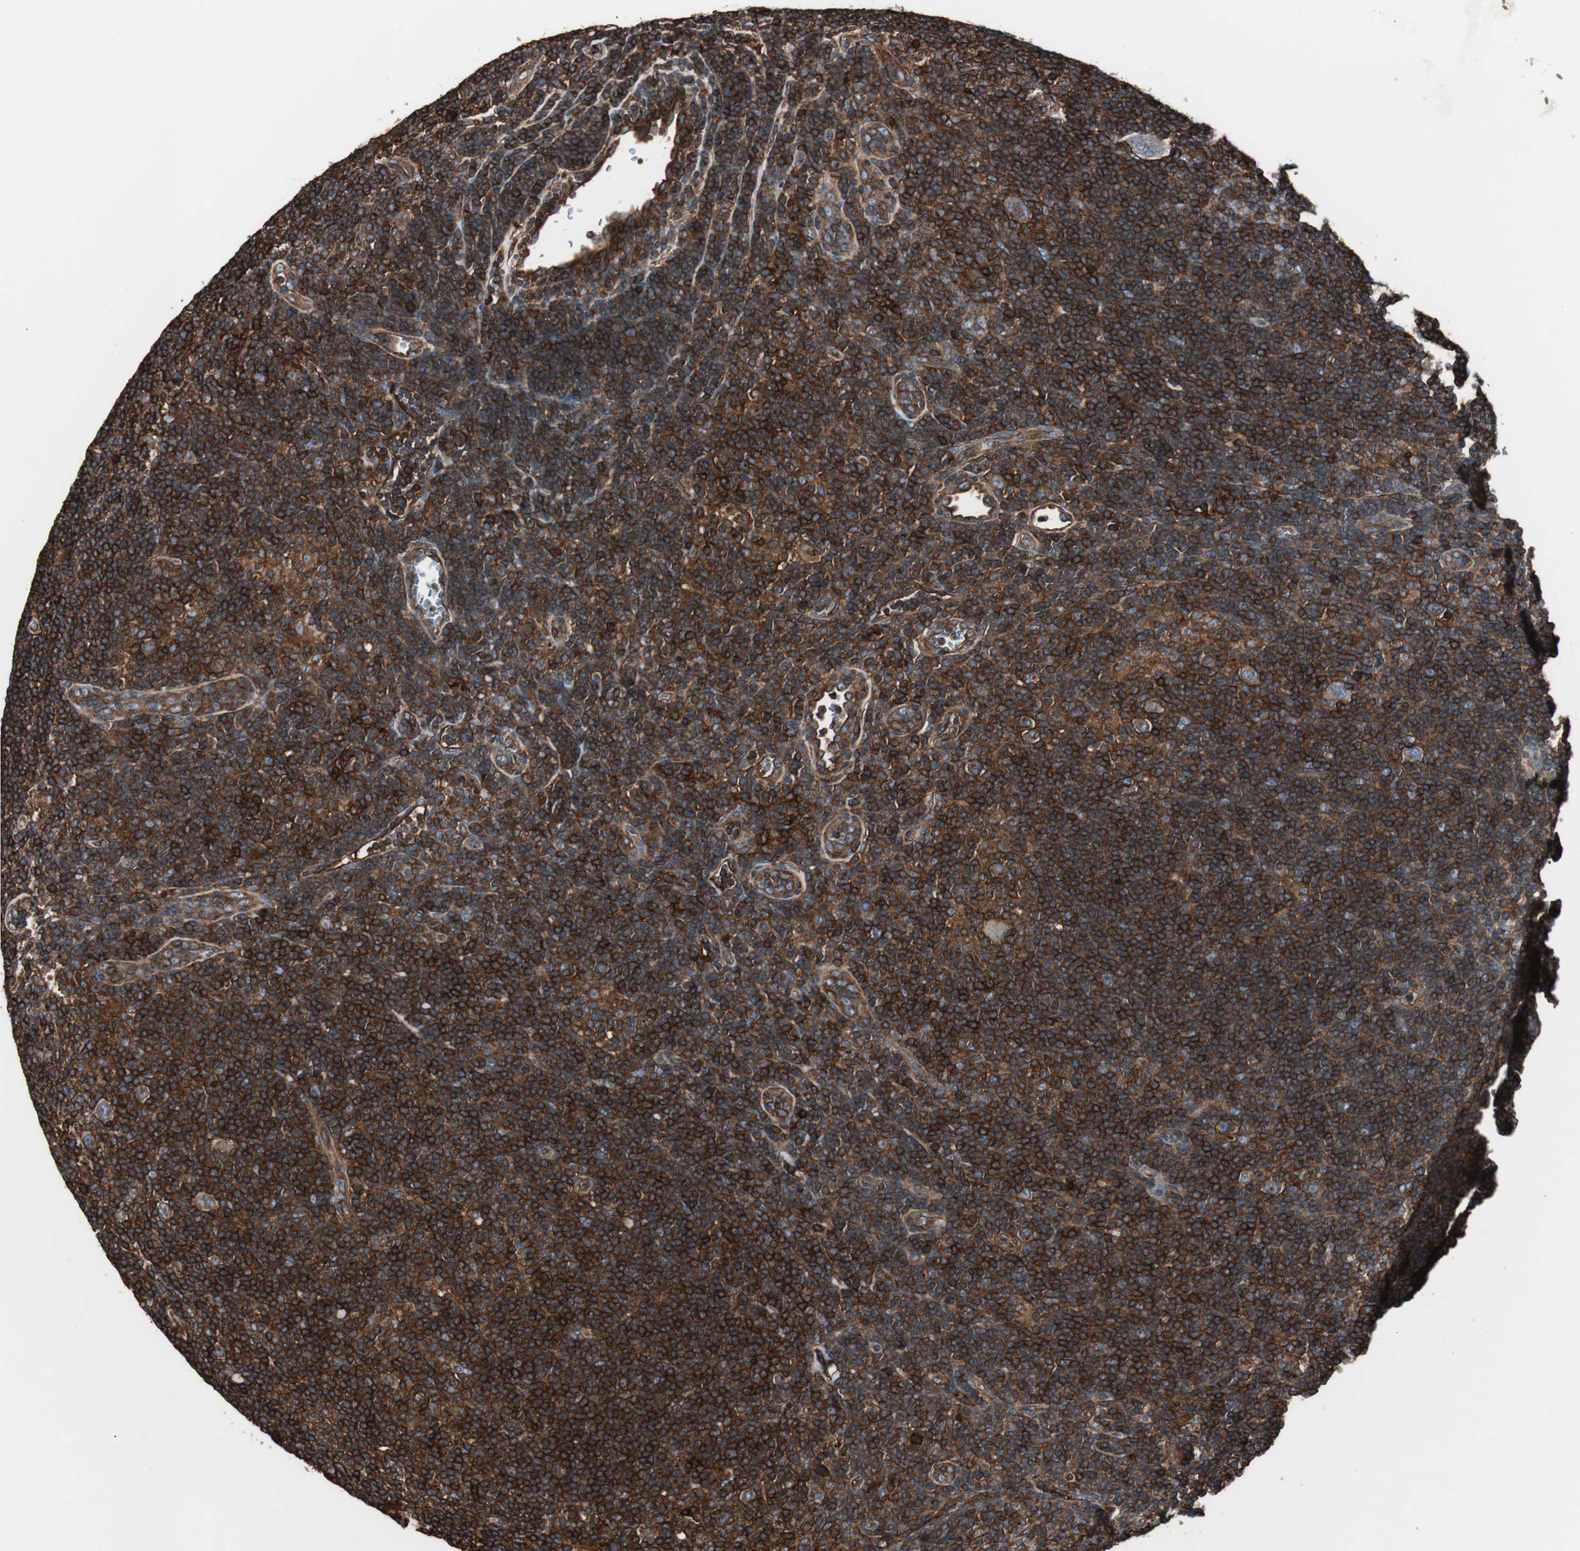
{"staining": {"intensity": "weak", "quantity": ">75%", "location": "cytoplasmic/membranous"}, "tissue": "lymphoma", "cell_type": "Tumor cells", "image_type": "cancer", "snomed": [{"axis": "morphology", "description": "Hodgkin's disease, NOS"}, {"axis": "topography", "description": "Lymph node"}], "caption": "Hodgkin's disease stained for a protein (brown) demonstrates weak cytoplasmic/membranous positive expression in approximately >75% of tumor cells.", "gene": "B2M", "patient": {"sex": "female", "age": 57}}